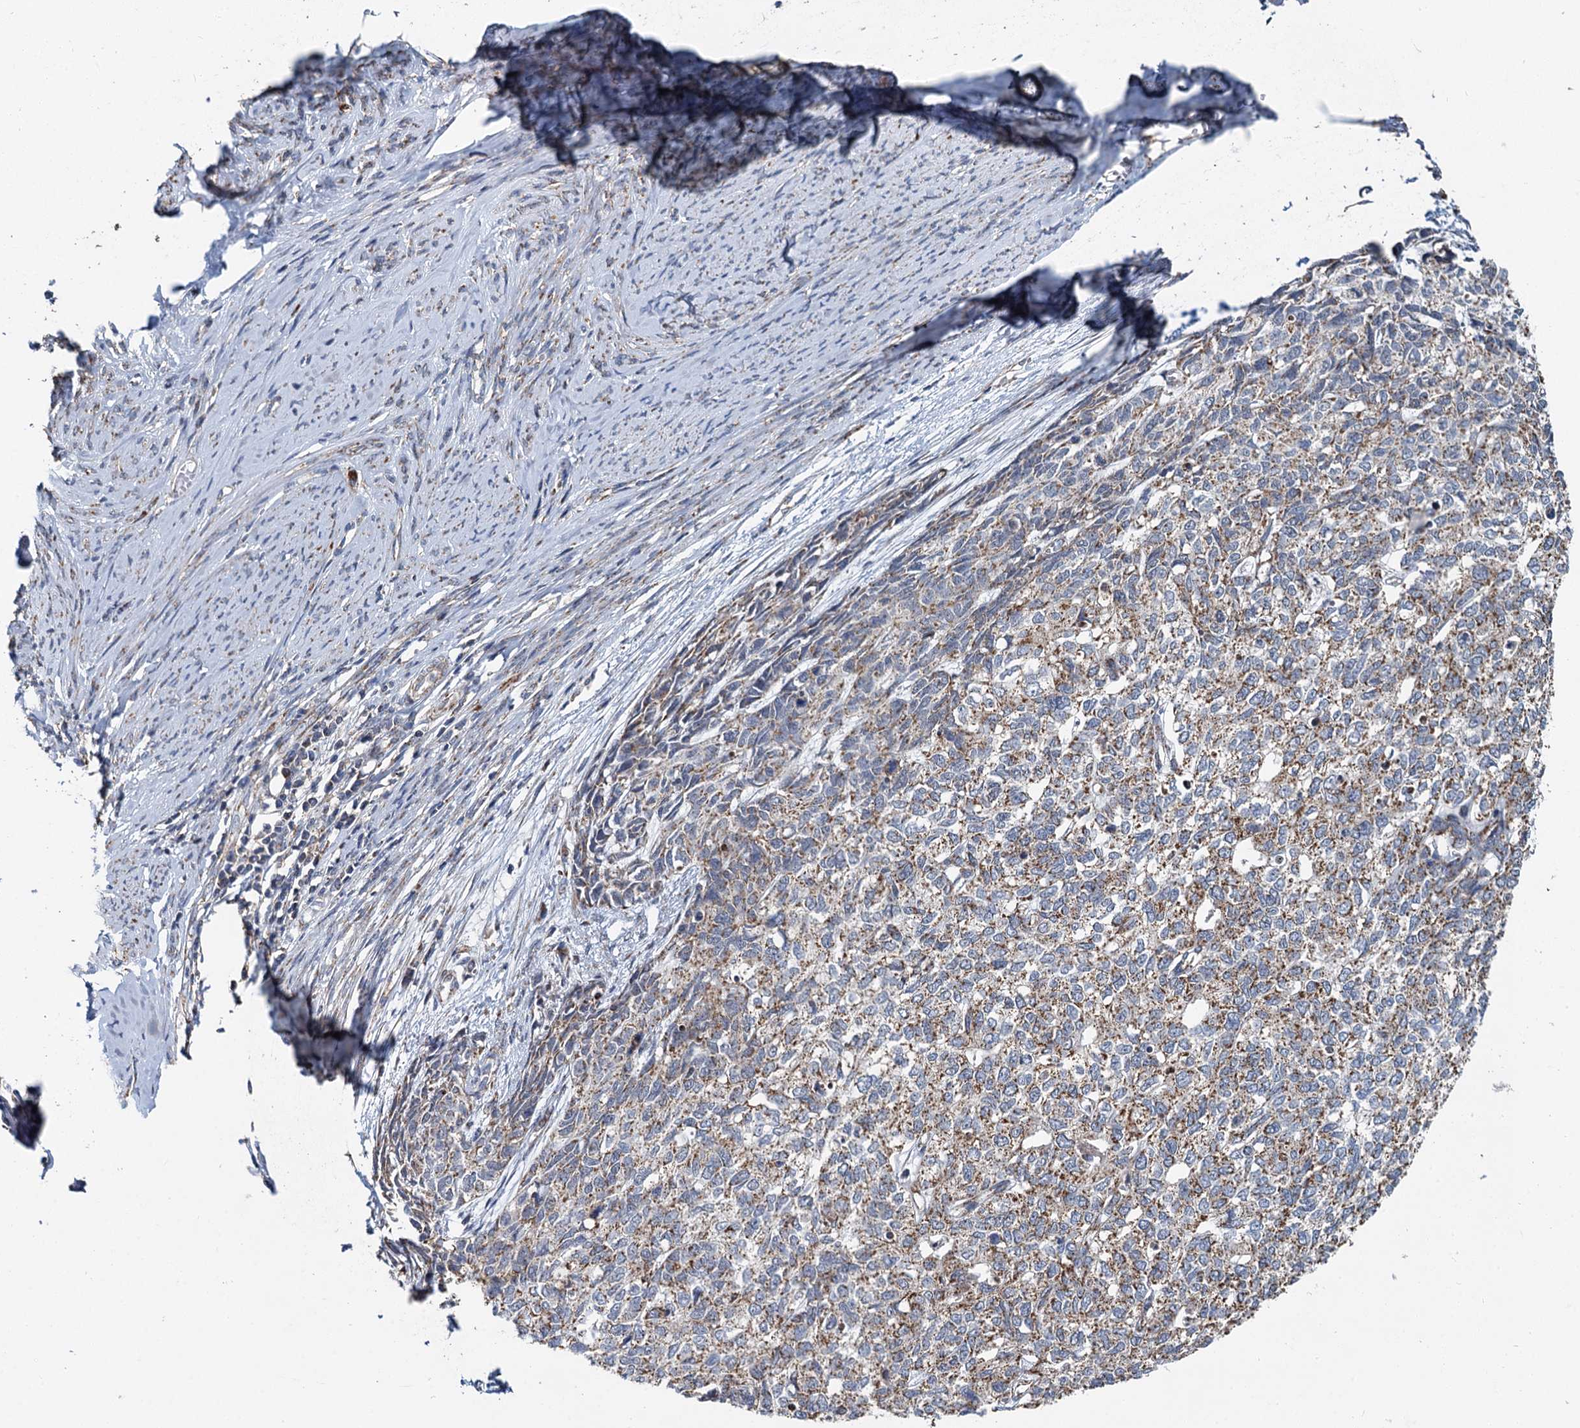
{"staining": {"intensity": "weak", "quantity": ">75%", "location": "cytoplasmic/membranous"}, "tissue": "cervical cancer", "cell_type": "Tumor cells", "image_type": "cancer", "snomed": [{"axis": "morphology", "description": "Squamous cell carcinoma, NOS"}, {"axis": "topography", "description": "Cervix"}], "caption": "Squamous cell carcinoma (cervical) stained with a brown dye shows weak cytoplasmic/membranous positive expression in approximately >75% of tumor cells.", "gene": "SPRYD3", "patient": {"sex": "female", "age": 63}}